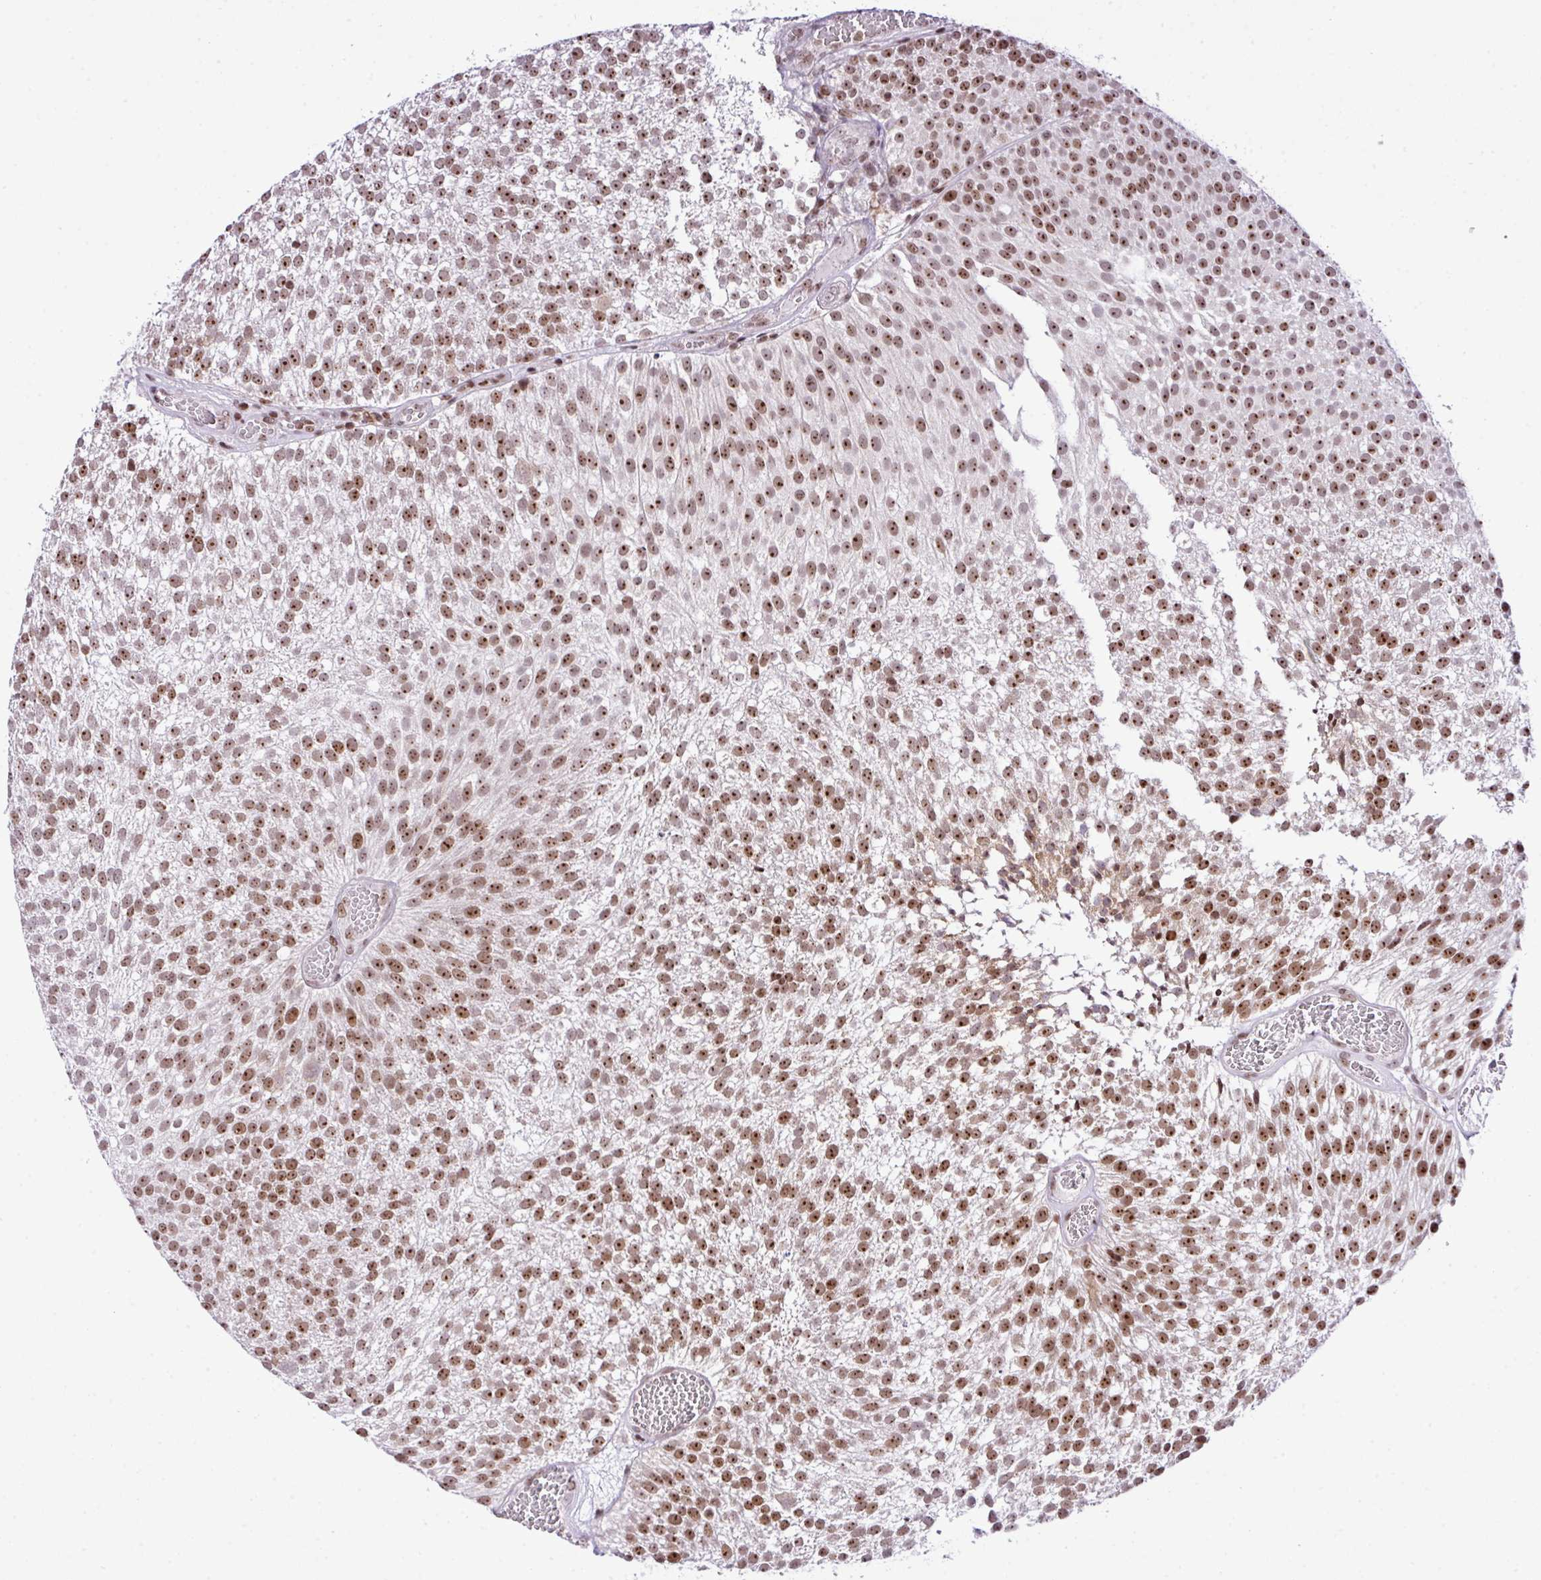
{"staining": {"intensity": "strong", "quantity": ">75%", "location": "nuclear"}, "tissue": "urothelial cancer", "cell_type": "Tumor cells", "image_type": "cancer", "snomed": [{"axis": "morphology", "description": "Urothelial carcinoma, Low grade"}, {"axis": "topography", "description": "Urinary bladder"}], "caption": "High-magnification brightfield microscopy of urothelial carcinoma (low-grade) stained with DAB (brown) and counterstained with hematoxylin (blue). tumor cells exhibit strong nuclear expression is appreciated in approximately>75% of cells.", "gene": "CCDC137", "patient": {"sex": "female", "age": 79}}